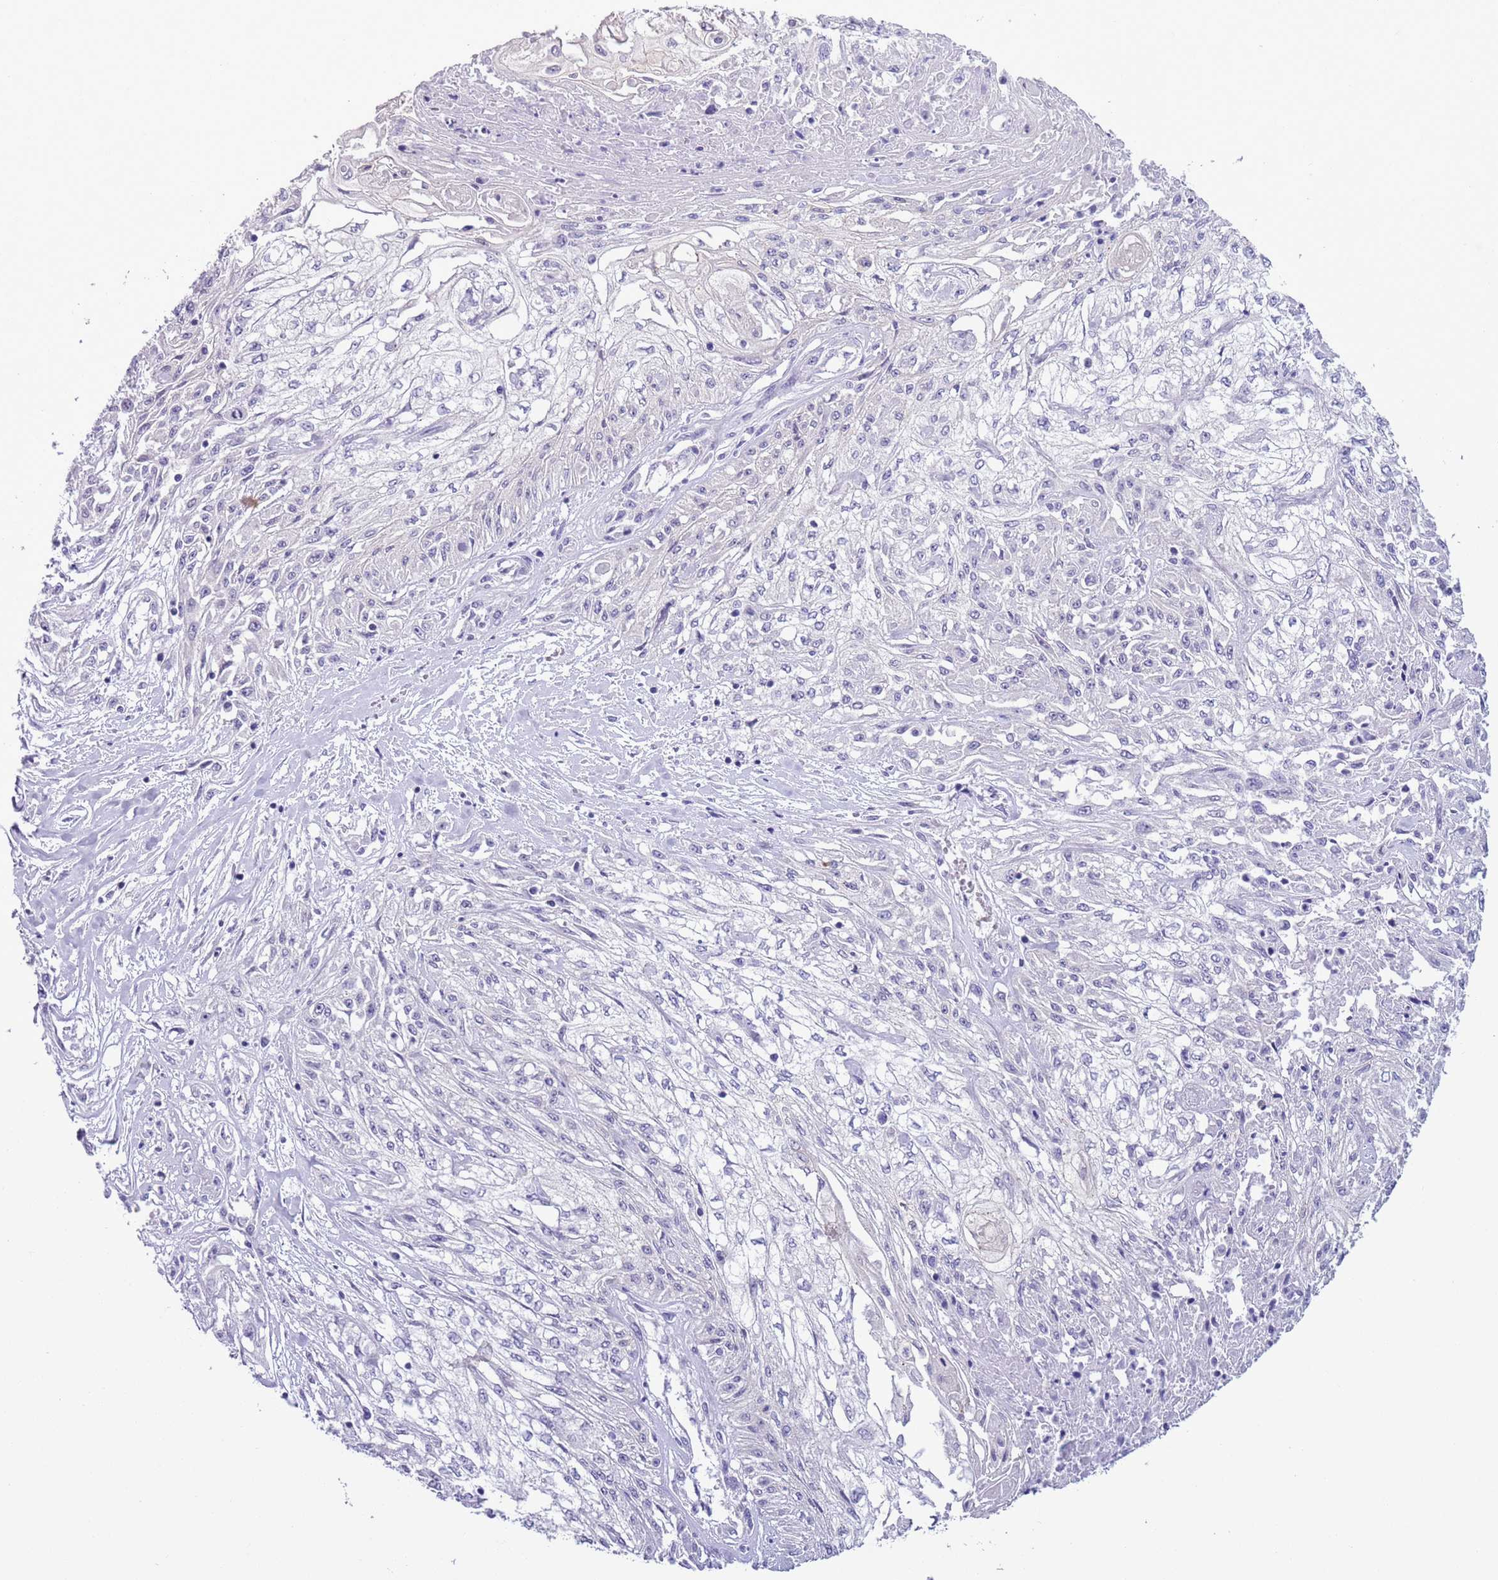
{"staining": {"intensity": "negative", "quantity": "none", "location": "none"}, "tissue": "skin cancer", "cell_type": "Tumor cells", "image_type": "cancer", "snomed": [{"axis": "morphology", "description": "Squamous cell carcinoma, NOS"}, {"axis": "morphology", "description": "Squamous cell carcinoma, metastatic, NOS"}, {"axis": "topography", "description": "Skin"}, {"axis": "topography", "description": "Lymph node"}], "caption": "Protein analysis of skin squamous cell carcinoma demonstrates no significant expression in tumor cells. (DAB (3,3'-diaminobenzidine) immunohistochemistry (IHC) with hematoxylin counter stain).", "gene": "PFKFB2", "patient": {"sex": "male", "age": 75}}